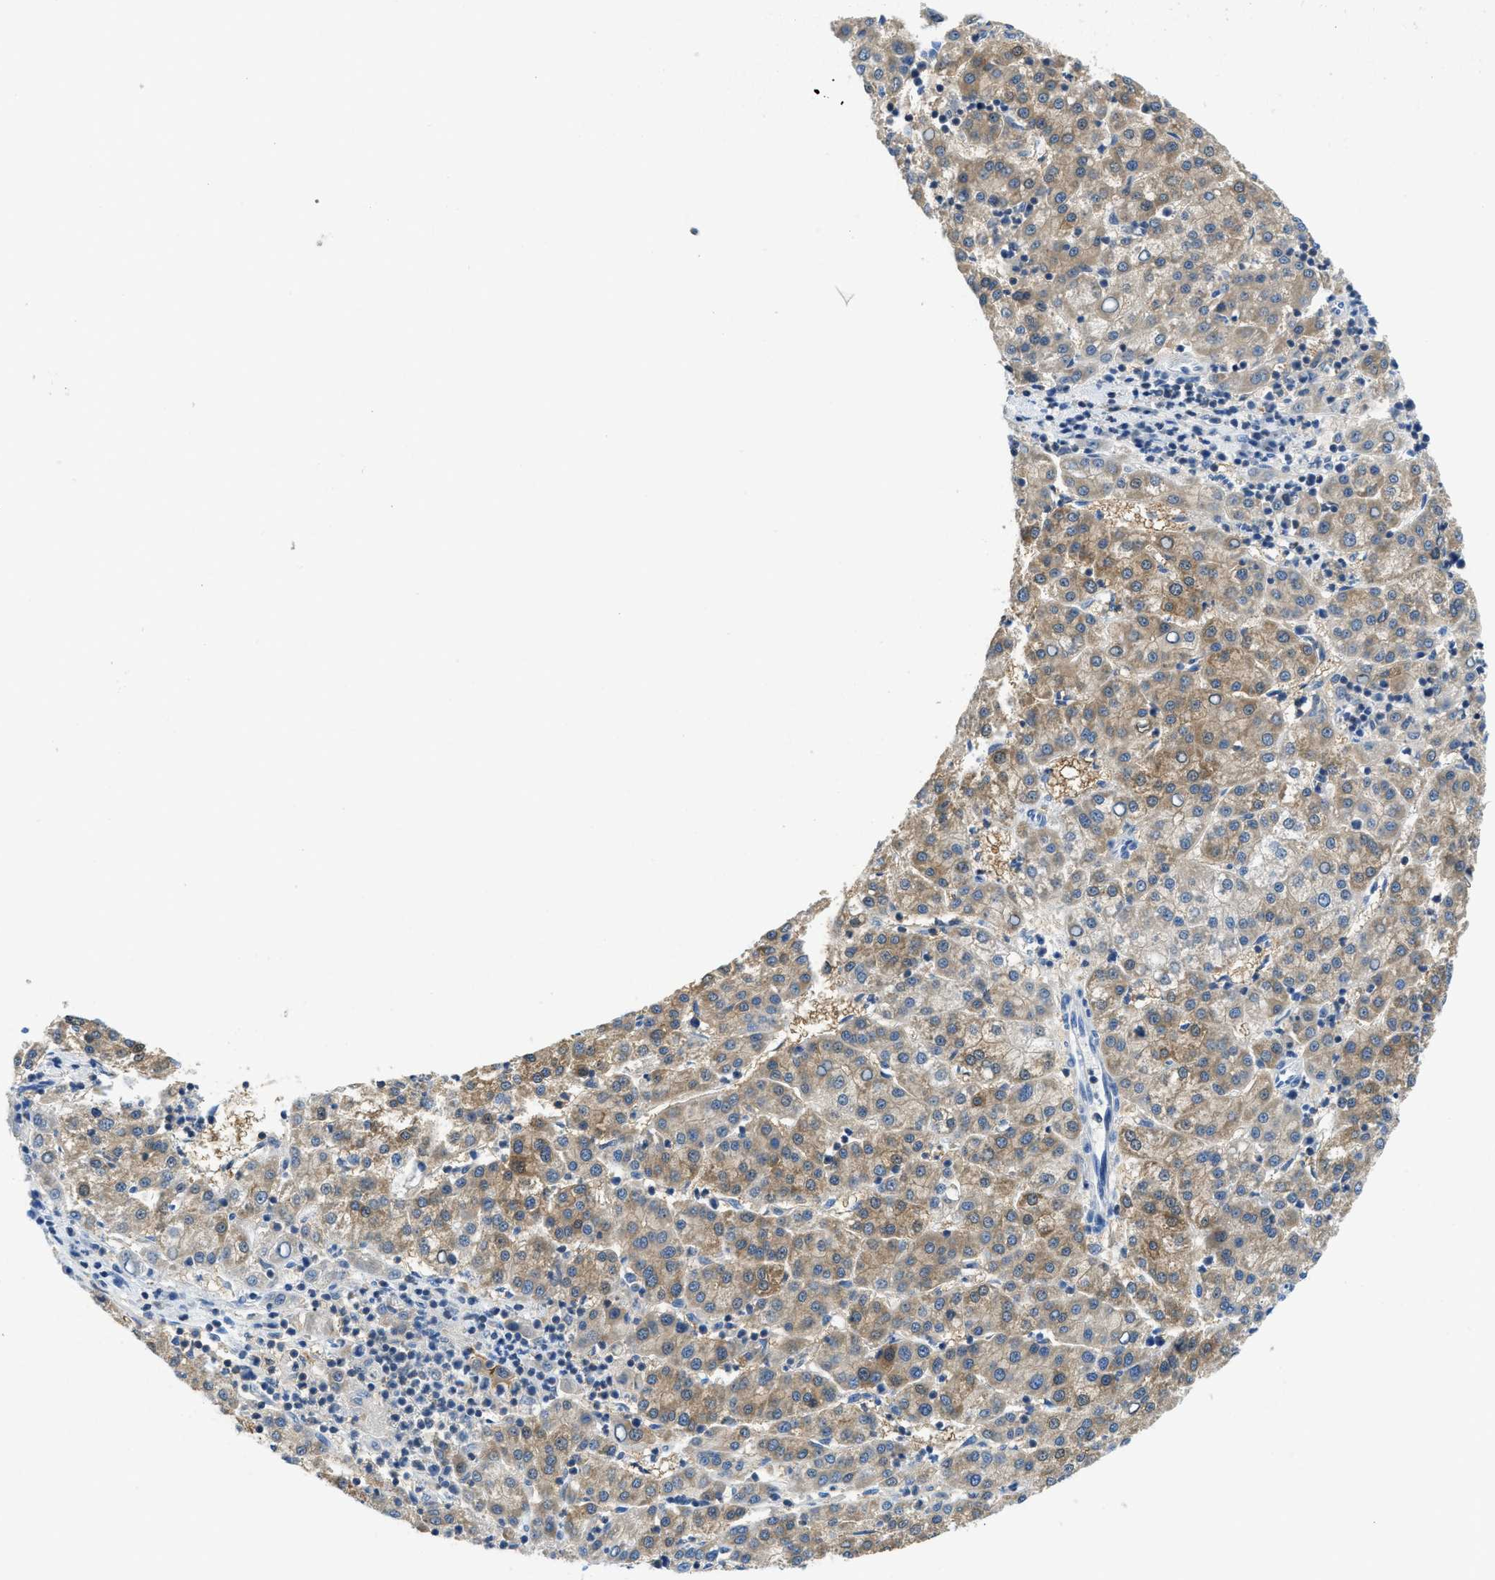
{"staining": {"intensity": "weak", "quantity": ">75%", "location": "cytoplasmic/membranous"}, "tissue": "liver cancer", "cell_type": "Tumor cells", "image_type": "cancer", "snomed": [{"axis": "morphology", "description": "Carcinoma, Hepatocellular, NOS"}, {"axis": "topography", "description": "Liver"}], "caption": "Brown immunohistochemical staining in liver cancer displays weak cytoplasmic/membranous expression in approximately >75% of tumor cells.", "gene": "FAM151A", "patient": {"sex": "female", "age": 58}}